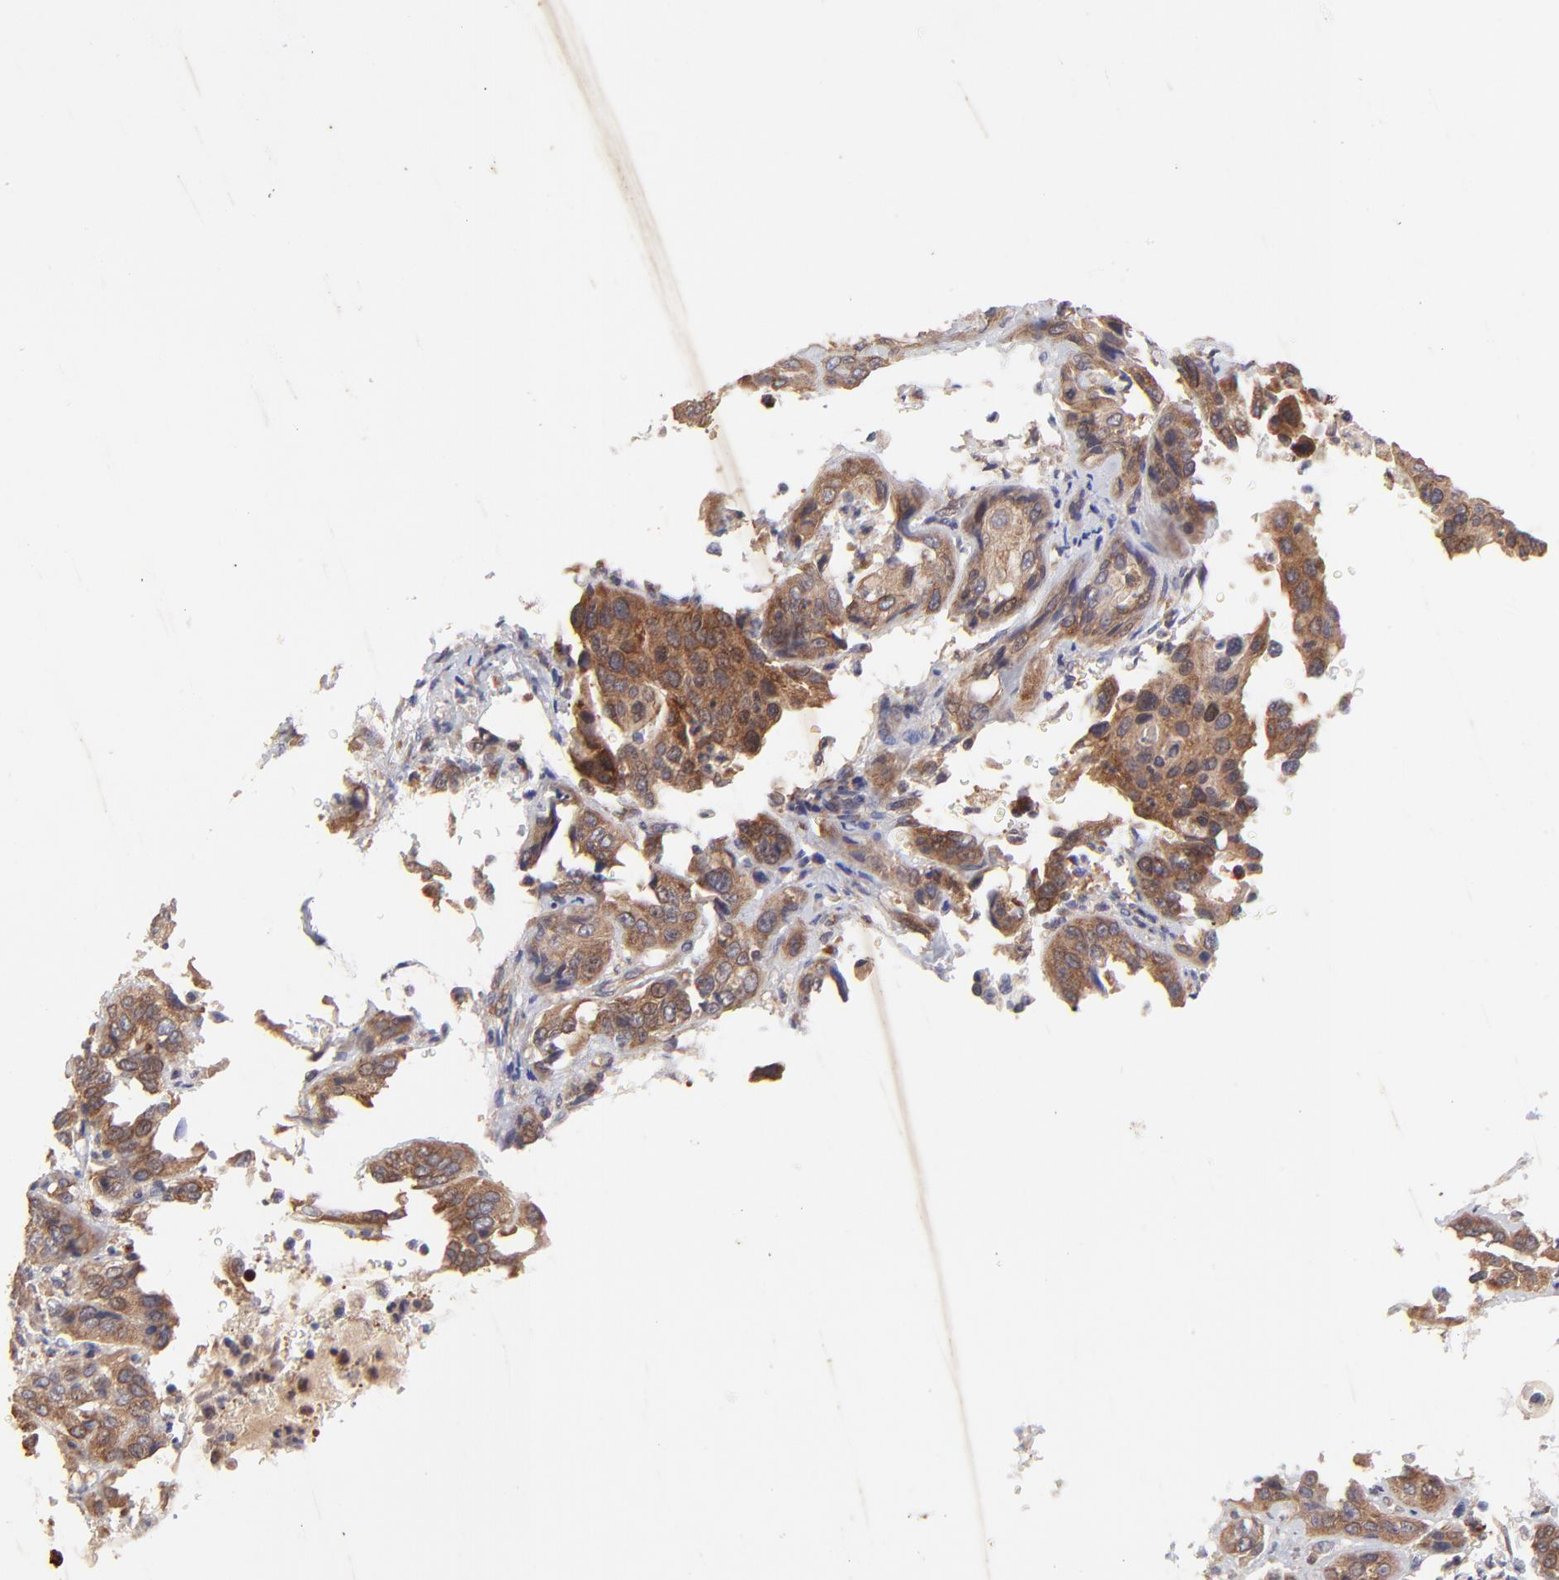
{"staining": {"intensity": "moderate", "quantity": ">75%", "location": "cytoplasmic/membranous"}, "tissue": "cervical cancer", "cell_type": "Tumor cells", "image_type": "cancer", "snomed": [{"axis": "morphology", "description": "Squamous cell carcinoma, NOS"}, {"axis": "topography", "description": "Cervix"}], "caption": "Tumor cells reveal moderate cytoplasmic/membranous positivity in approximately >75% of cells in cervical cancer (squamous cell carcinoma).", "gene": "TNRC6B", "patient": {"sex": "female", "age": 41}}